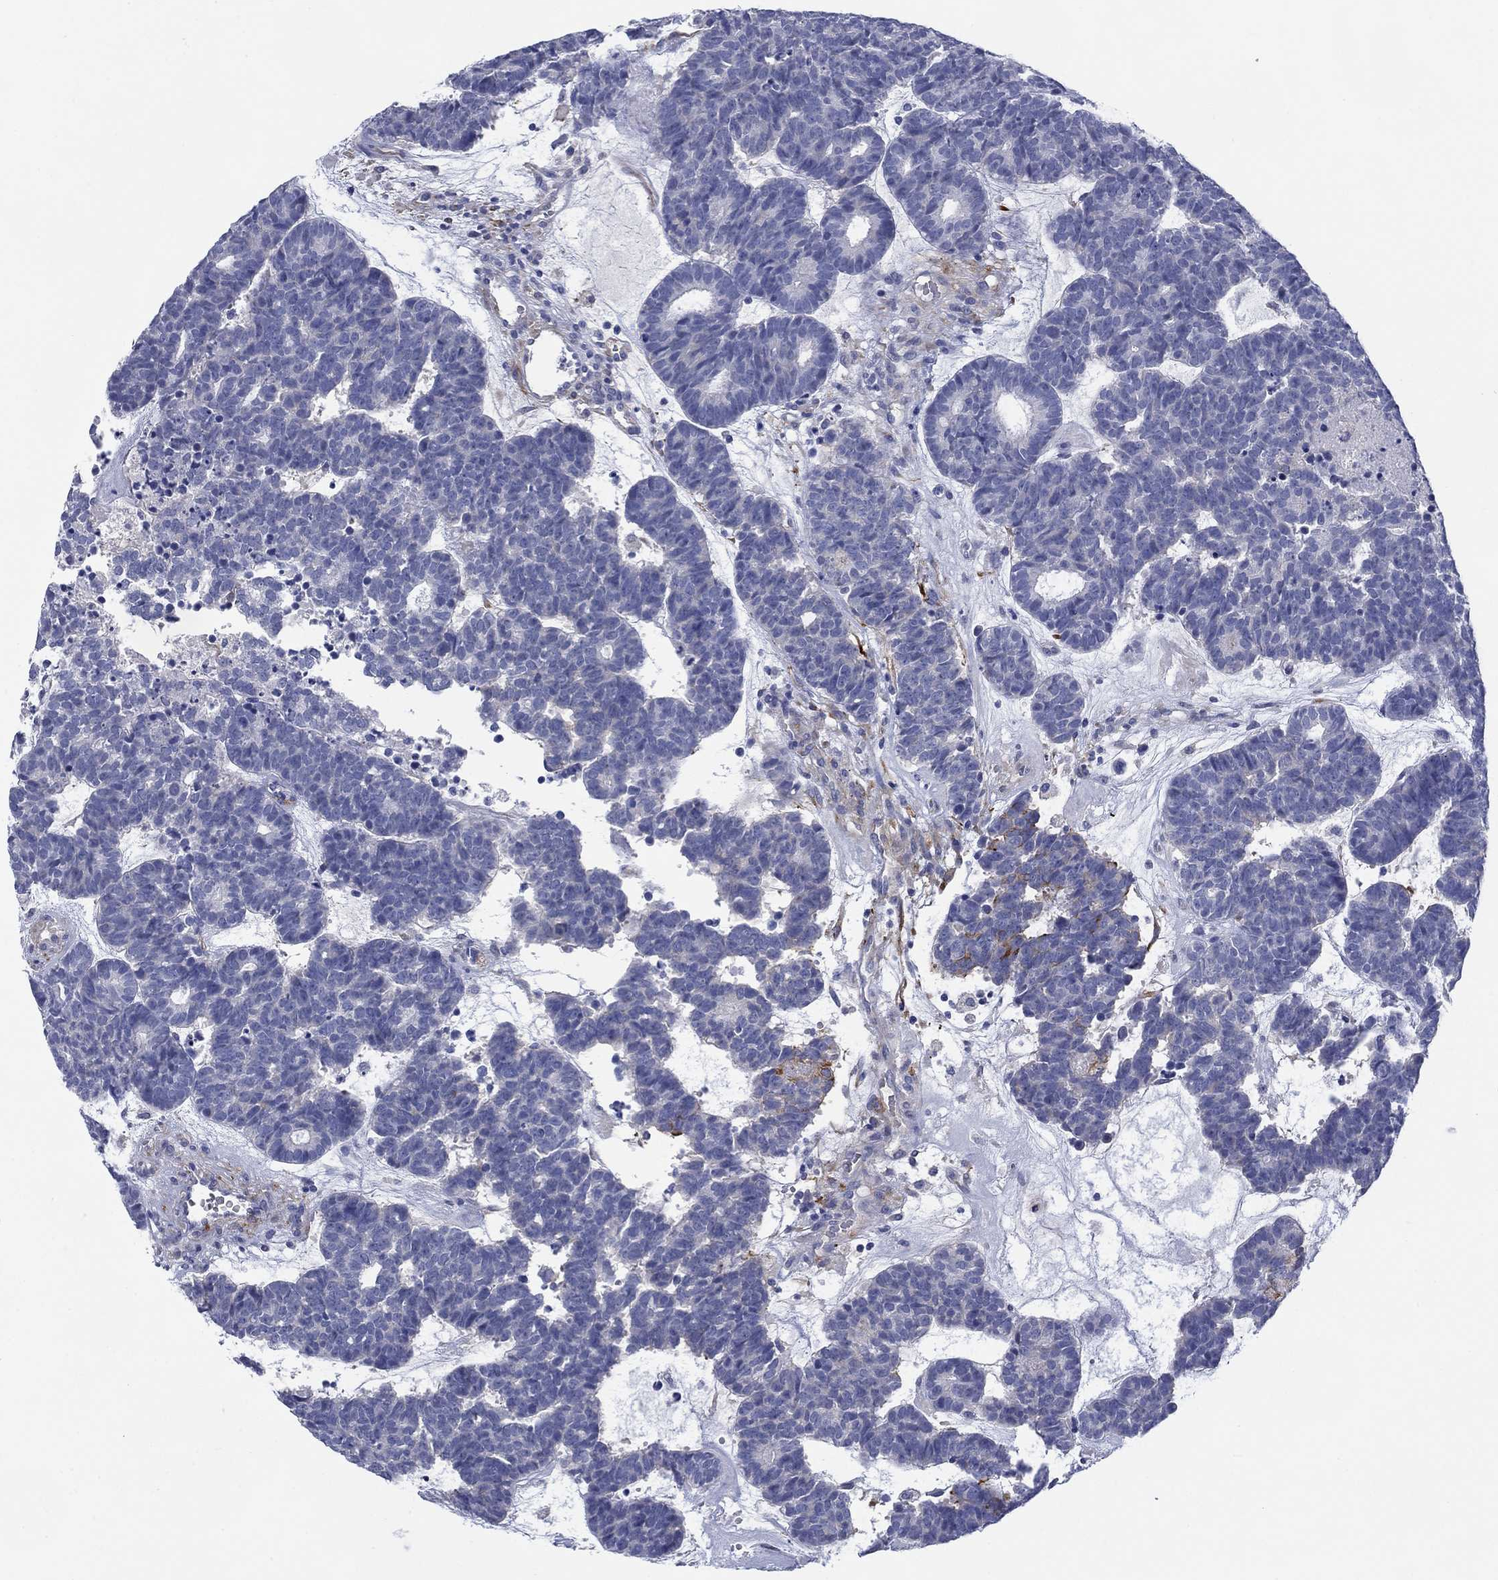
{"staining": {"intensity": "negative", "quantity": "none", "location": "none"}, "tissue": "head and neck cancer", "cell_type": "Tumor cells", "image_type": "cancer", "snomed": [{"axis": "morphology", "description": "Adenocarcinoma, NOS"}, {"axis": "topography", "description": "Head-Neck"}], "caption": "Protein analysis of head and neck adenocarcinoma demonstrates no significant positivity in tumor cells.", "gene": "PTPRZ1", "patient": {"sex": "female", "age": 81}}